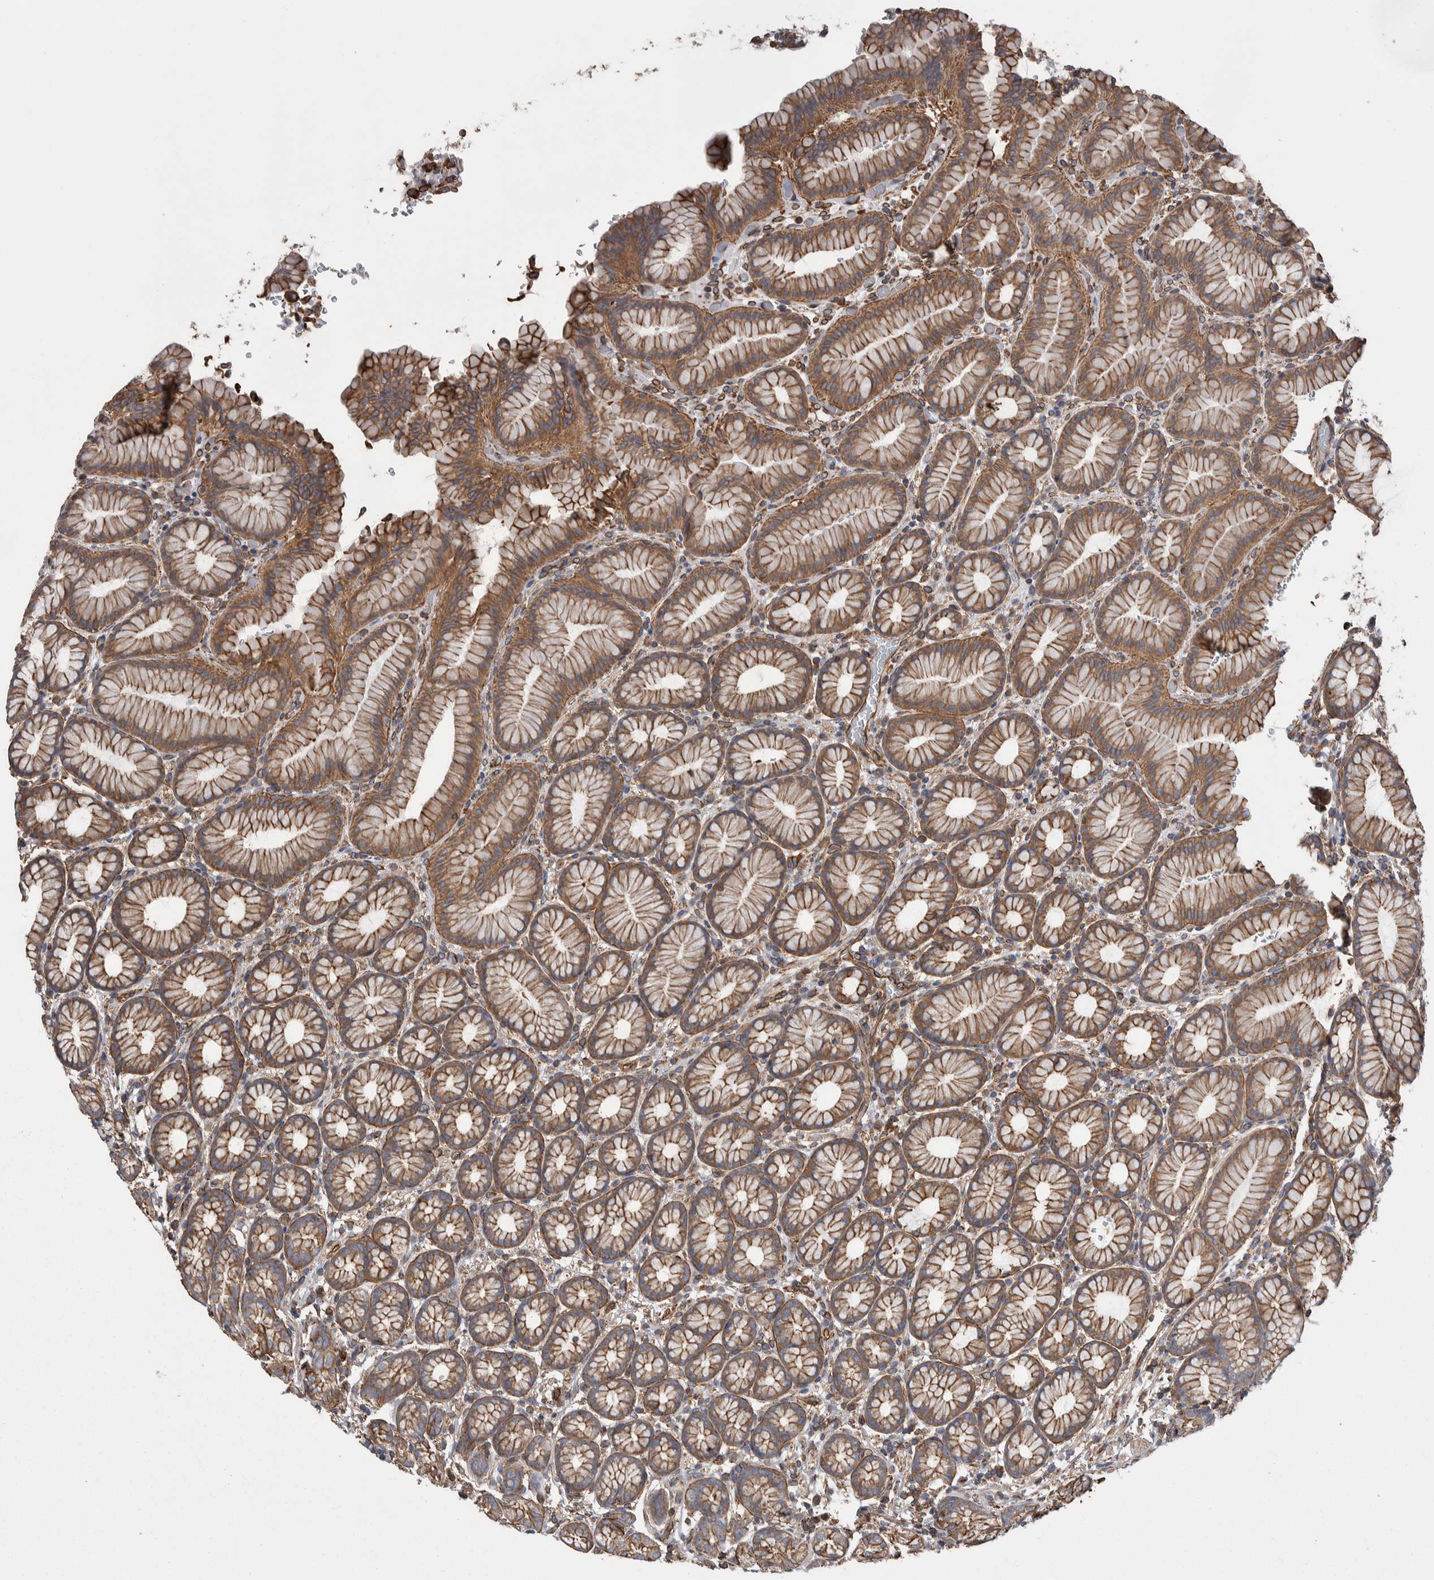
{"staining": {"intensity": "moderate", "quantity": ">75%", "location": "cytoplasmic/membranous"}, "tissue": "stomach", "cell_type": "Glandular cells", "image_type": "normal", "snomed": [{"axis": "morphology", "description": "Normal tissue, NOS"}, {"axis": "topography", "description": "Stomach"}], "caption": "Brown immunohistochemical staining in unremarkable stomach displays moderate cytoplasmic/membranous expression in about >75% of glandular cells.", "gene": "KIF12", "patient": {"sex": "male", "age": 42}}